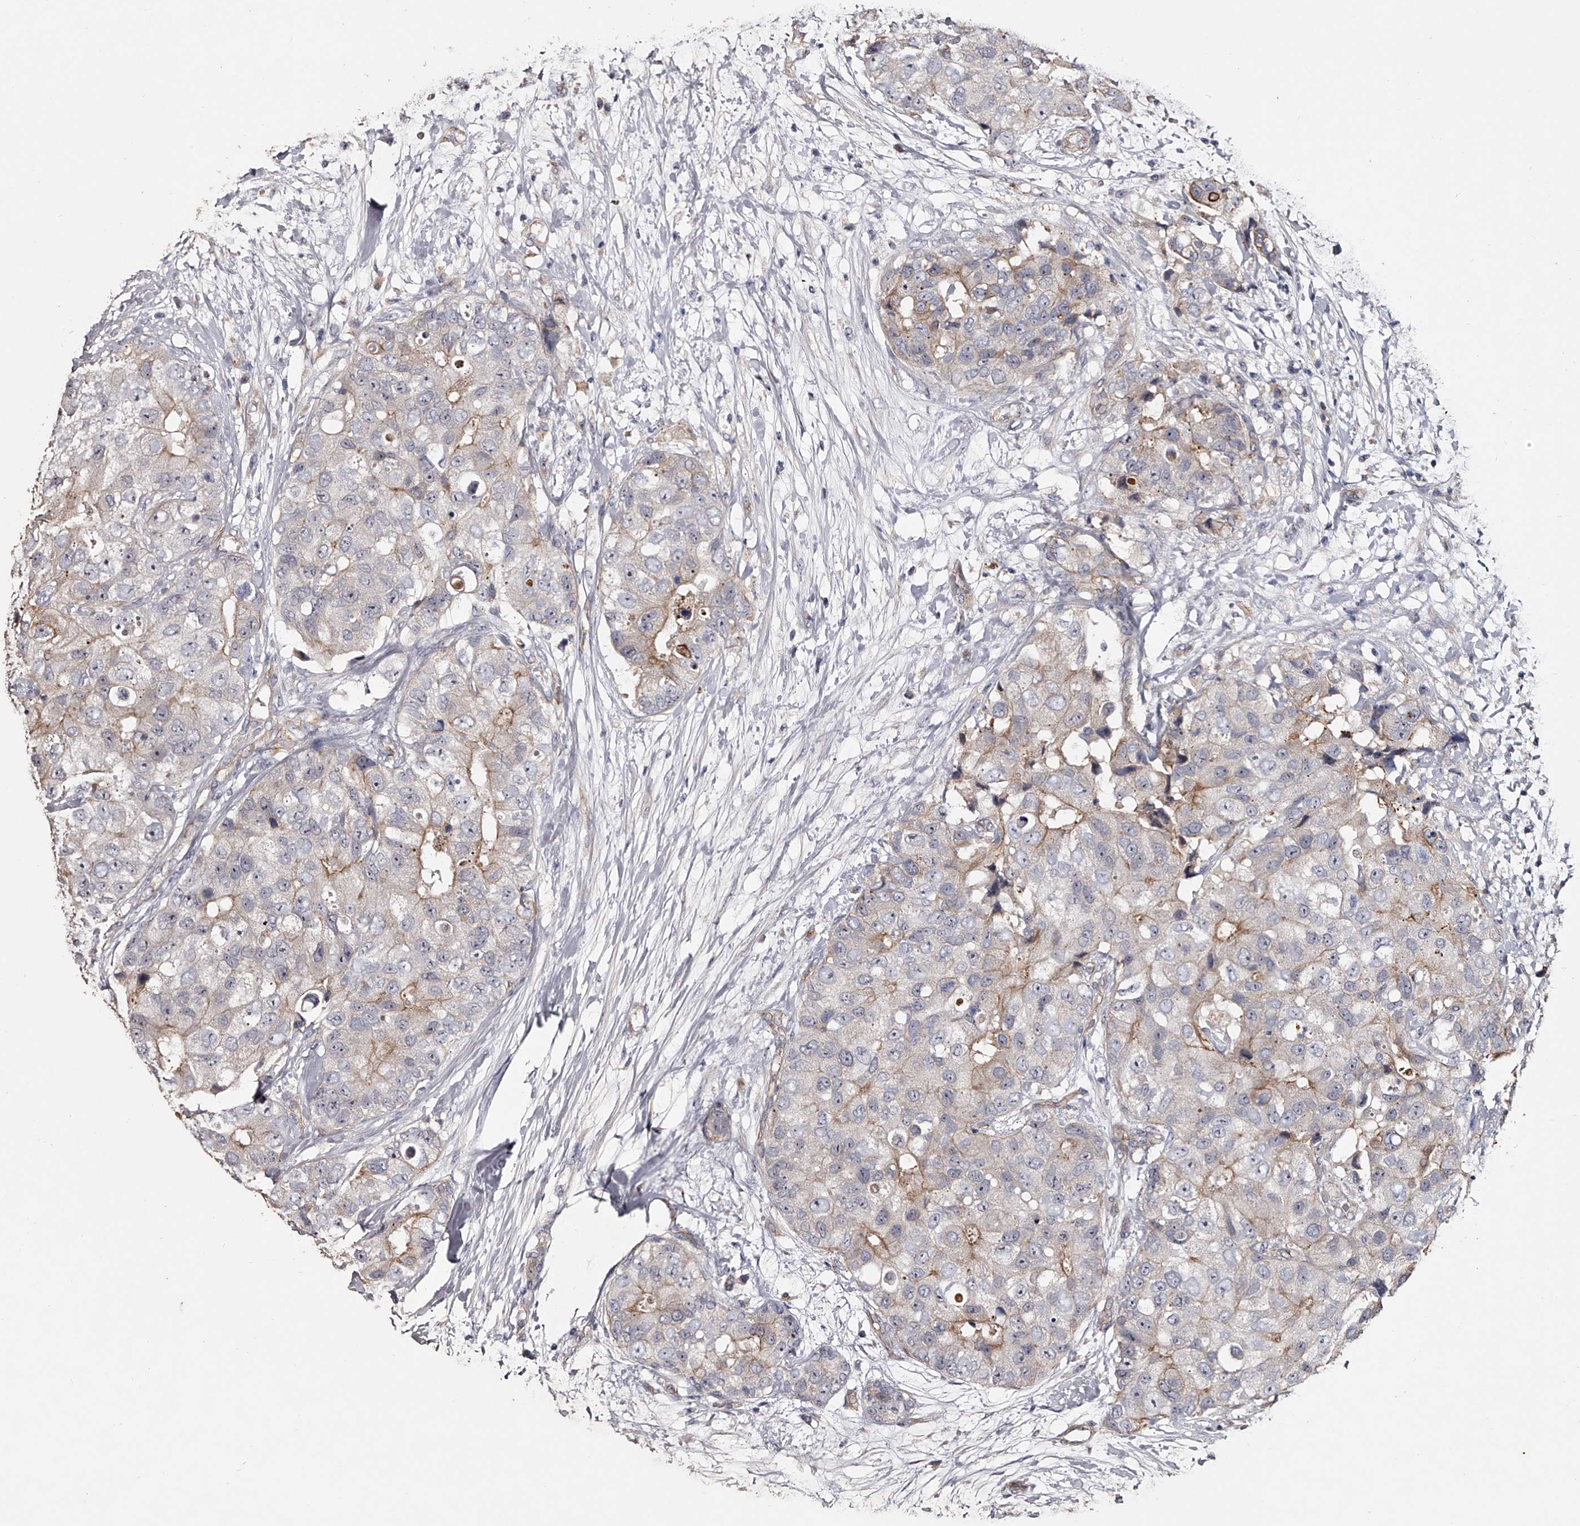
{"staining": {"intensity": "moderate", "quantity": "<25%", "location": "cytoplasmic/membranous"}, "tissue": "breast cancer", "cell_type": "Tumor cells", "image_type": "cancer", "snomed": [{"axis": "morphology", "description": "Duct carcinoma"}, {"axis": "topography", "description": "Breast"}], "caption": "Tumor cells exhibit low levels of moderate cytoplasmic/membranous positivity in approximately <25% of cells in human infiltrating ductal carcinoma (breast).", "gene": "MDN1", "patient": {"sex": "female", "age": 62}}